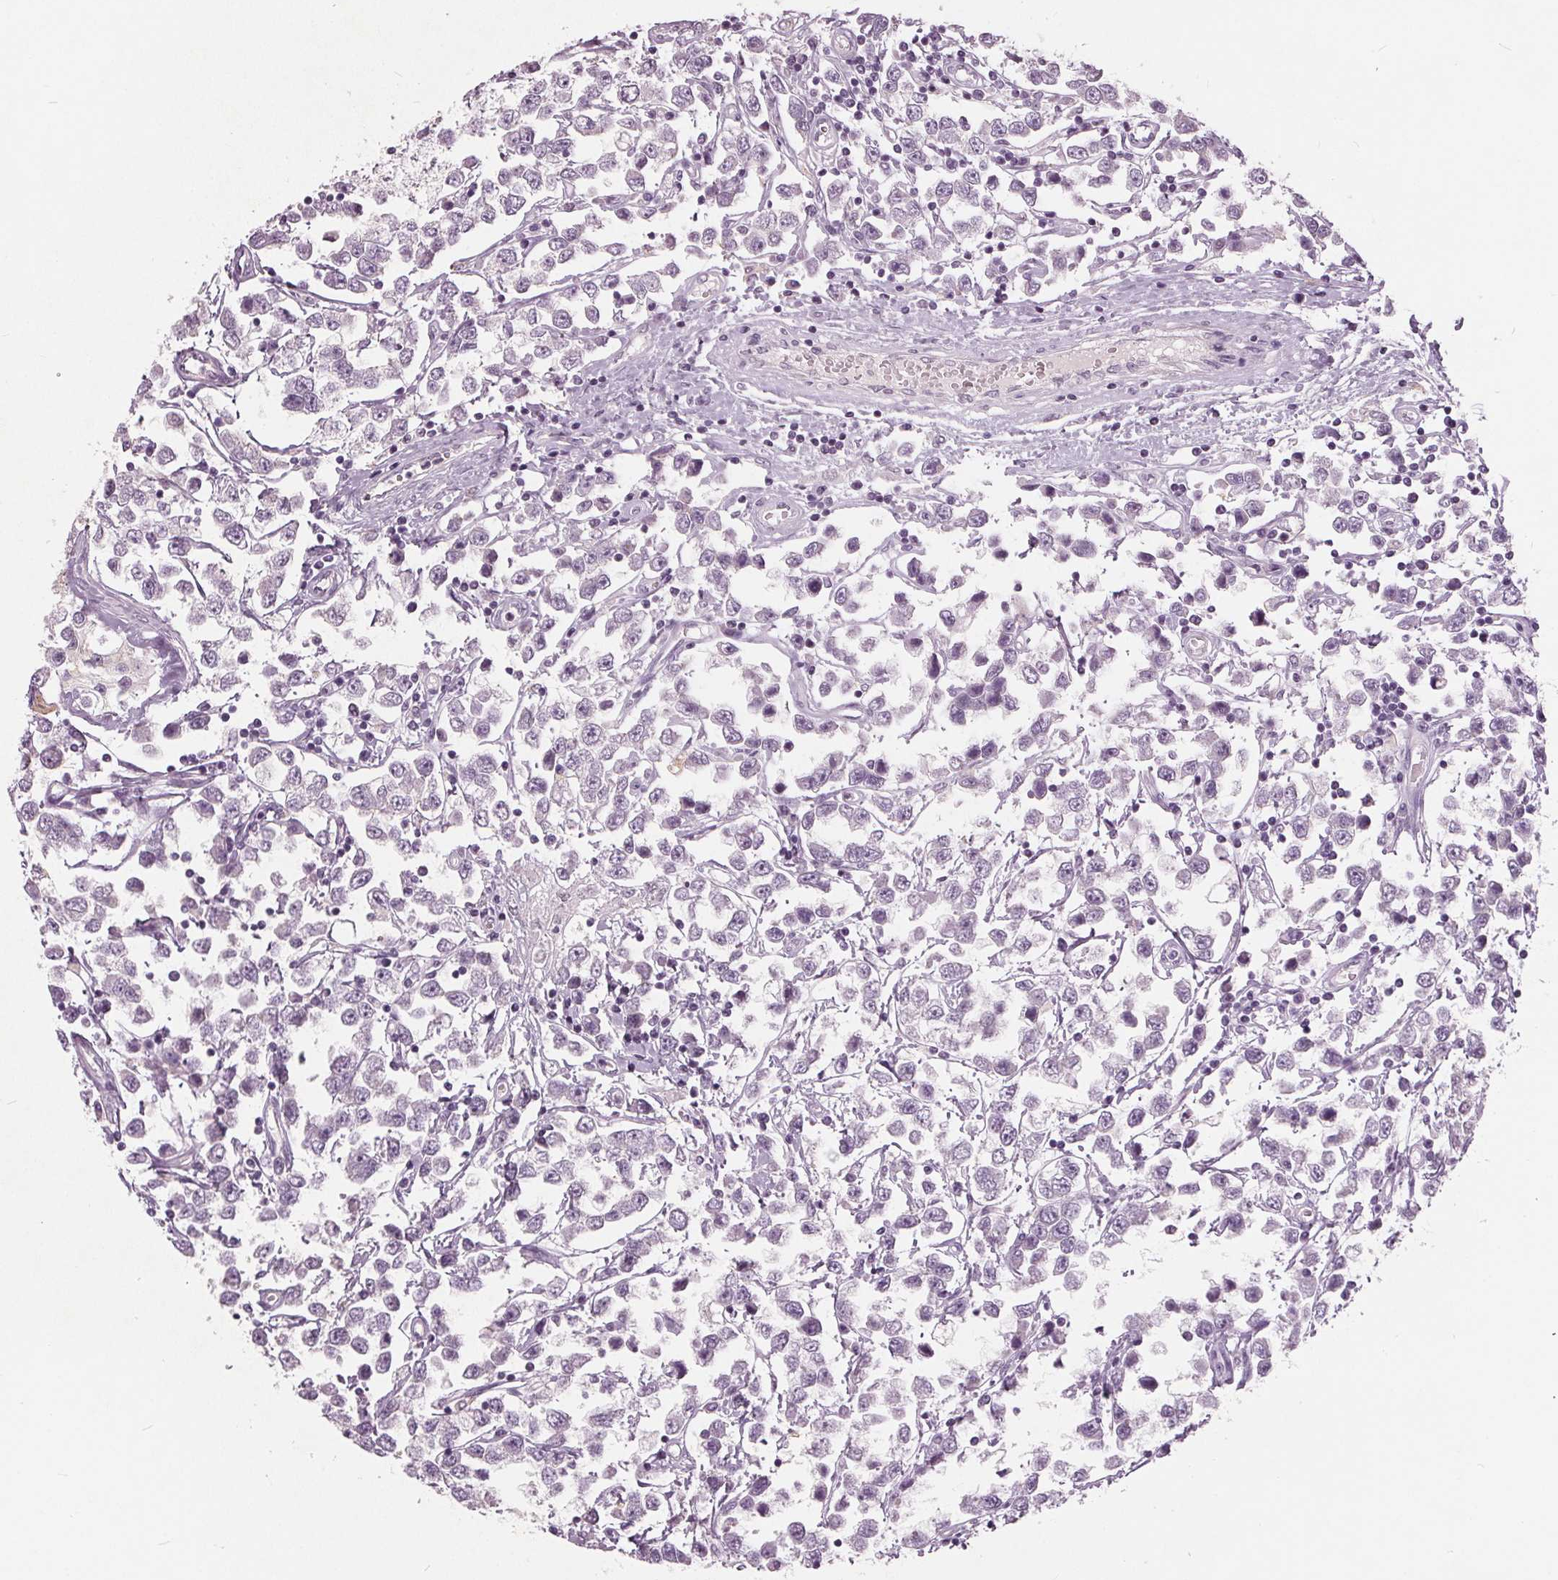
{"staining": {"intensity": "negative", "quantity": "none", "location": "none"}, "tissue": "testis cancer", "cell_type": "Tumor cells", "image_type": "cancer", "snomed": [{"axis": "morphology", "description": "Seminoma, NOS"}, {"axis": "topography", "description": "Testis"}], "caption": "Tumor cells show no significant protein expression in testis seminoma. (Brightfield microscopy of DAB immunohistochemistry at high magnification).", "gene": "TKFC", "patient": {"sex": "male", "age": 34}}